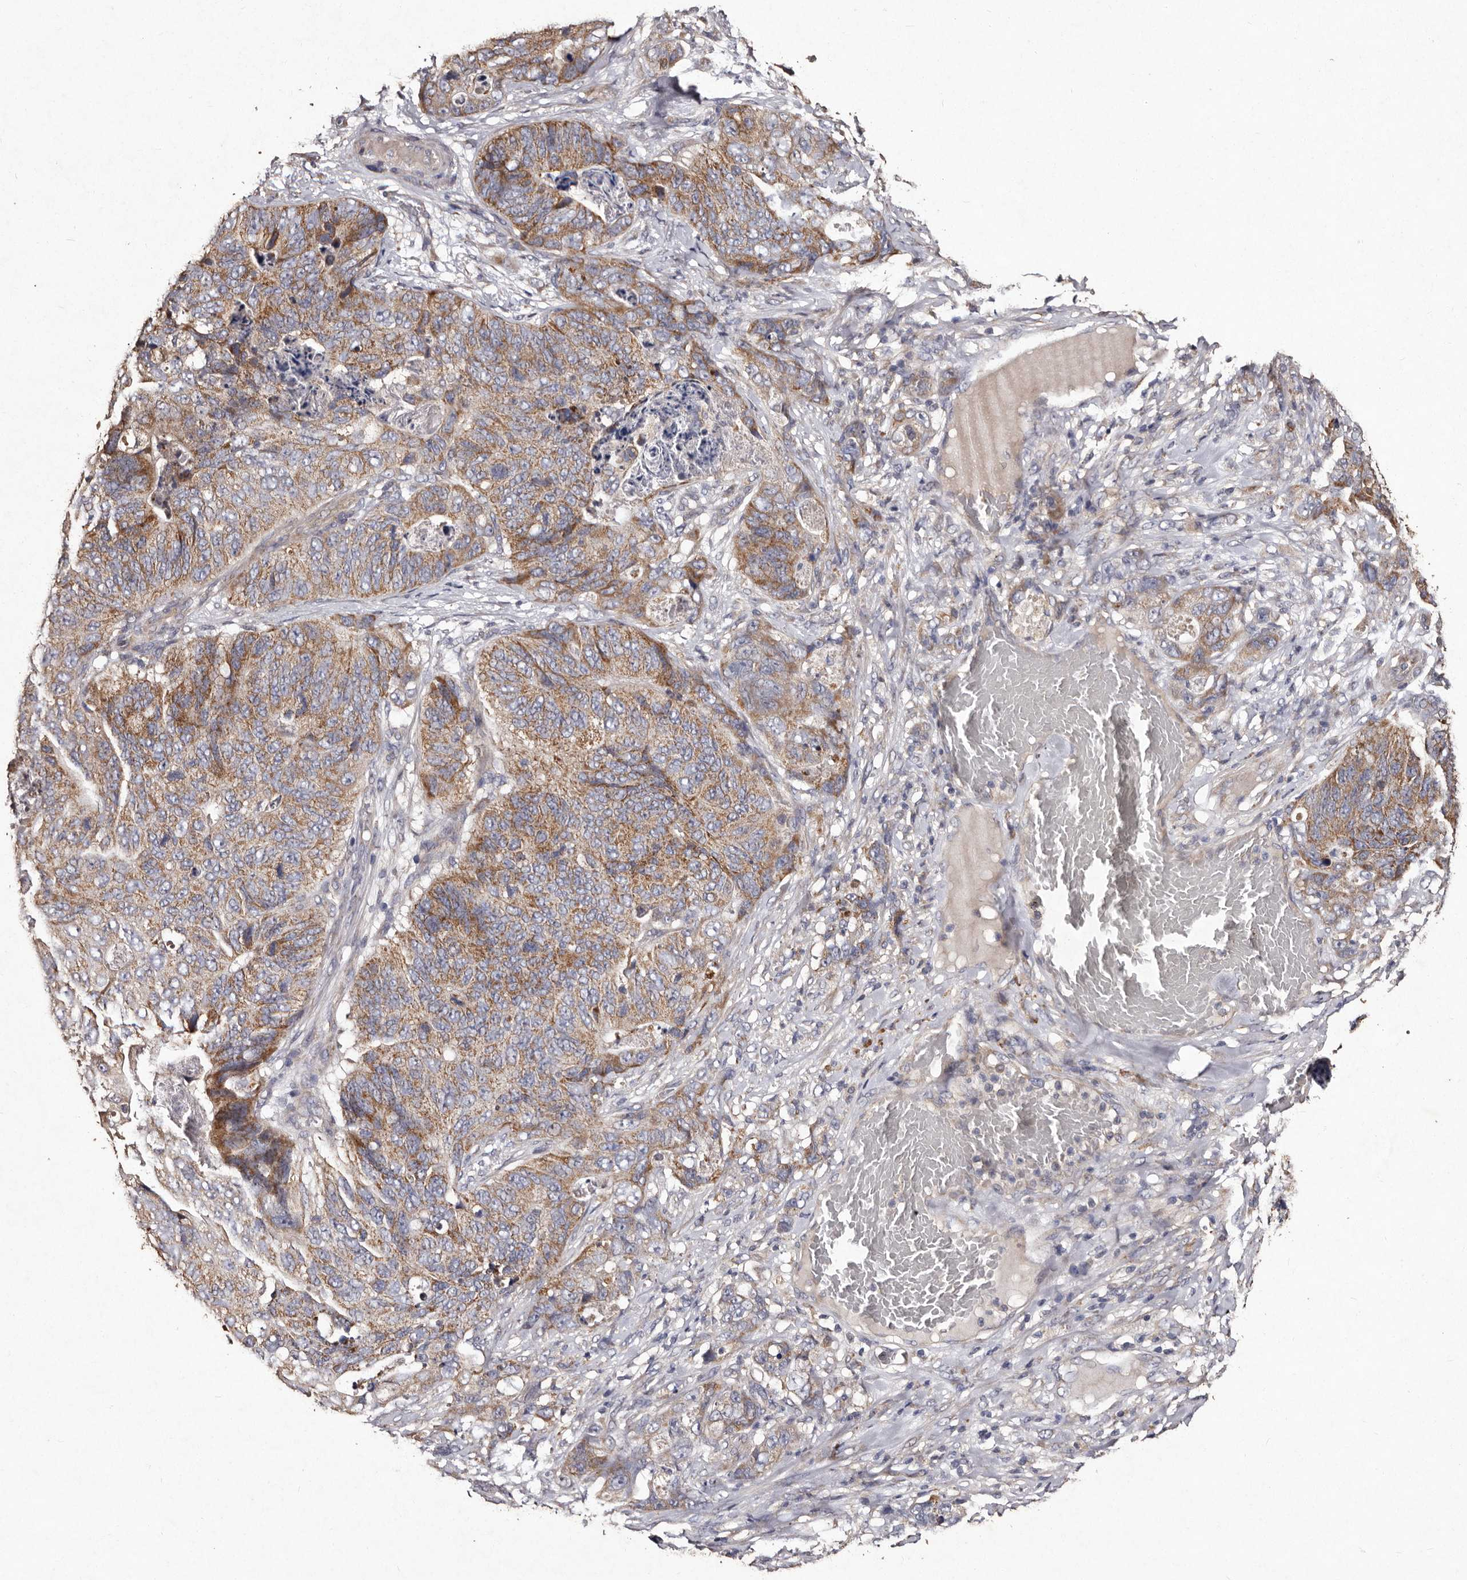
{"staining": {"intensity": "moderate", "quantity": ">75%", "location": "cytoplasmic/membranous"}, "tissue": "stomach cancer", "cell_type": "Tumor cells", "image_type": "cancer", "snomed": [{"axis": "morphology", "description": "Normal tissue, NOS"}, {"axis": "morphology", "description": "Adenocarcinoma, NOS"}, {"axis": "topography", "description": "Stomach"}], "caption": "An IHC micrograph of neoplastic tissue is shown. Protein staining in brown shows moderate cytoplasmic/membranous positivity in stomach cancer within tumor cells.", "gene": "TFB1M", "patient": {"sex": "female", "age": 89}}